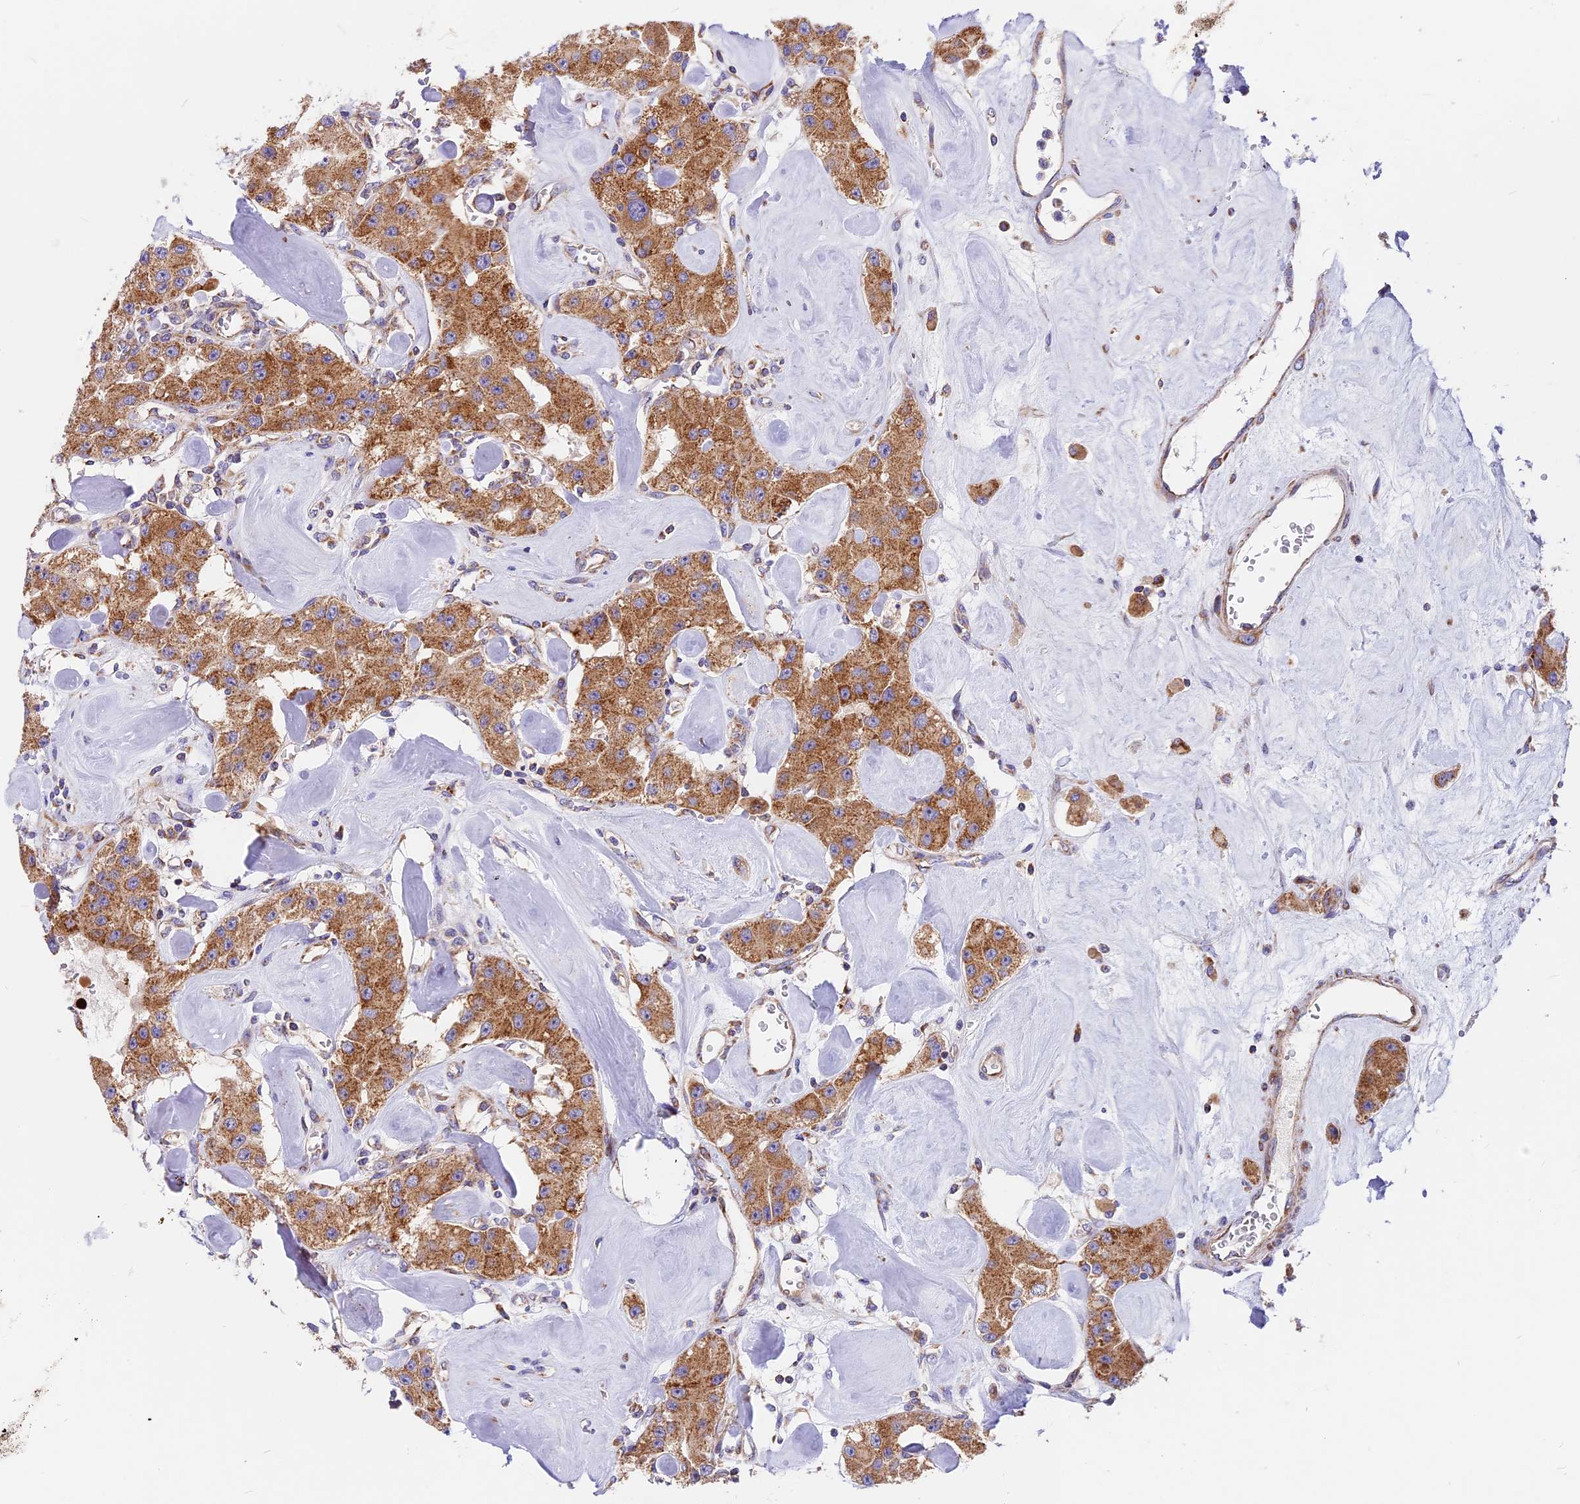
{"staining": {"intensity": "moderate", "quantity": ">75%", "location": "cytoplasmic/membranous"}, "tissue": "carcinoid", "cell_type": "Tumor cells", "image_type": "cancer", "snomed": [{"axis": "morphology", "description": "Carcinoid, malignant, NOS"}, {"axis": "topography", "description": "Pancreas"}], "caption": "Protein expression by immunohistochemistry (IHC) displays moderate cytoplasmic/membranous staining in approximately >75% of tumor cells in carcinoid. The staining was performed using DAB, with brown indicating positive protein expression. Nuclei are stained blue with hematoxylin.", "gene": "MRAS", "patient": {"sex": "male", "age": 41}}